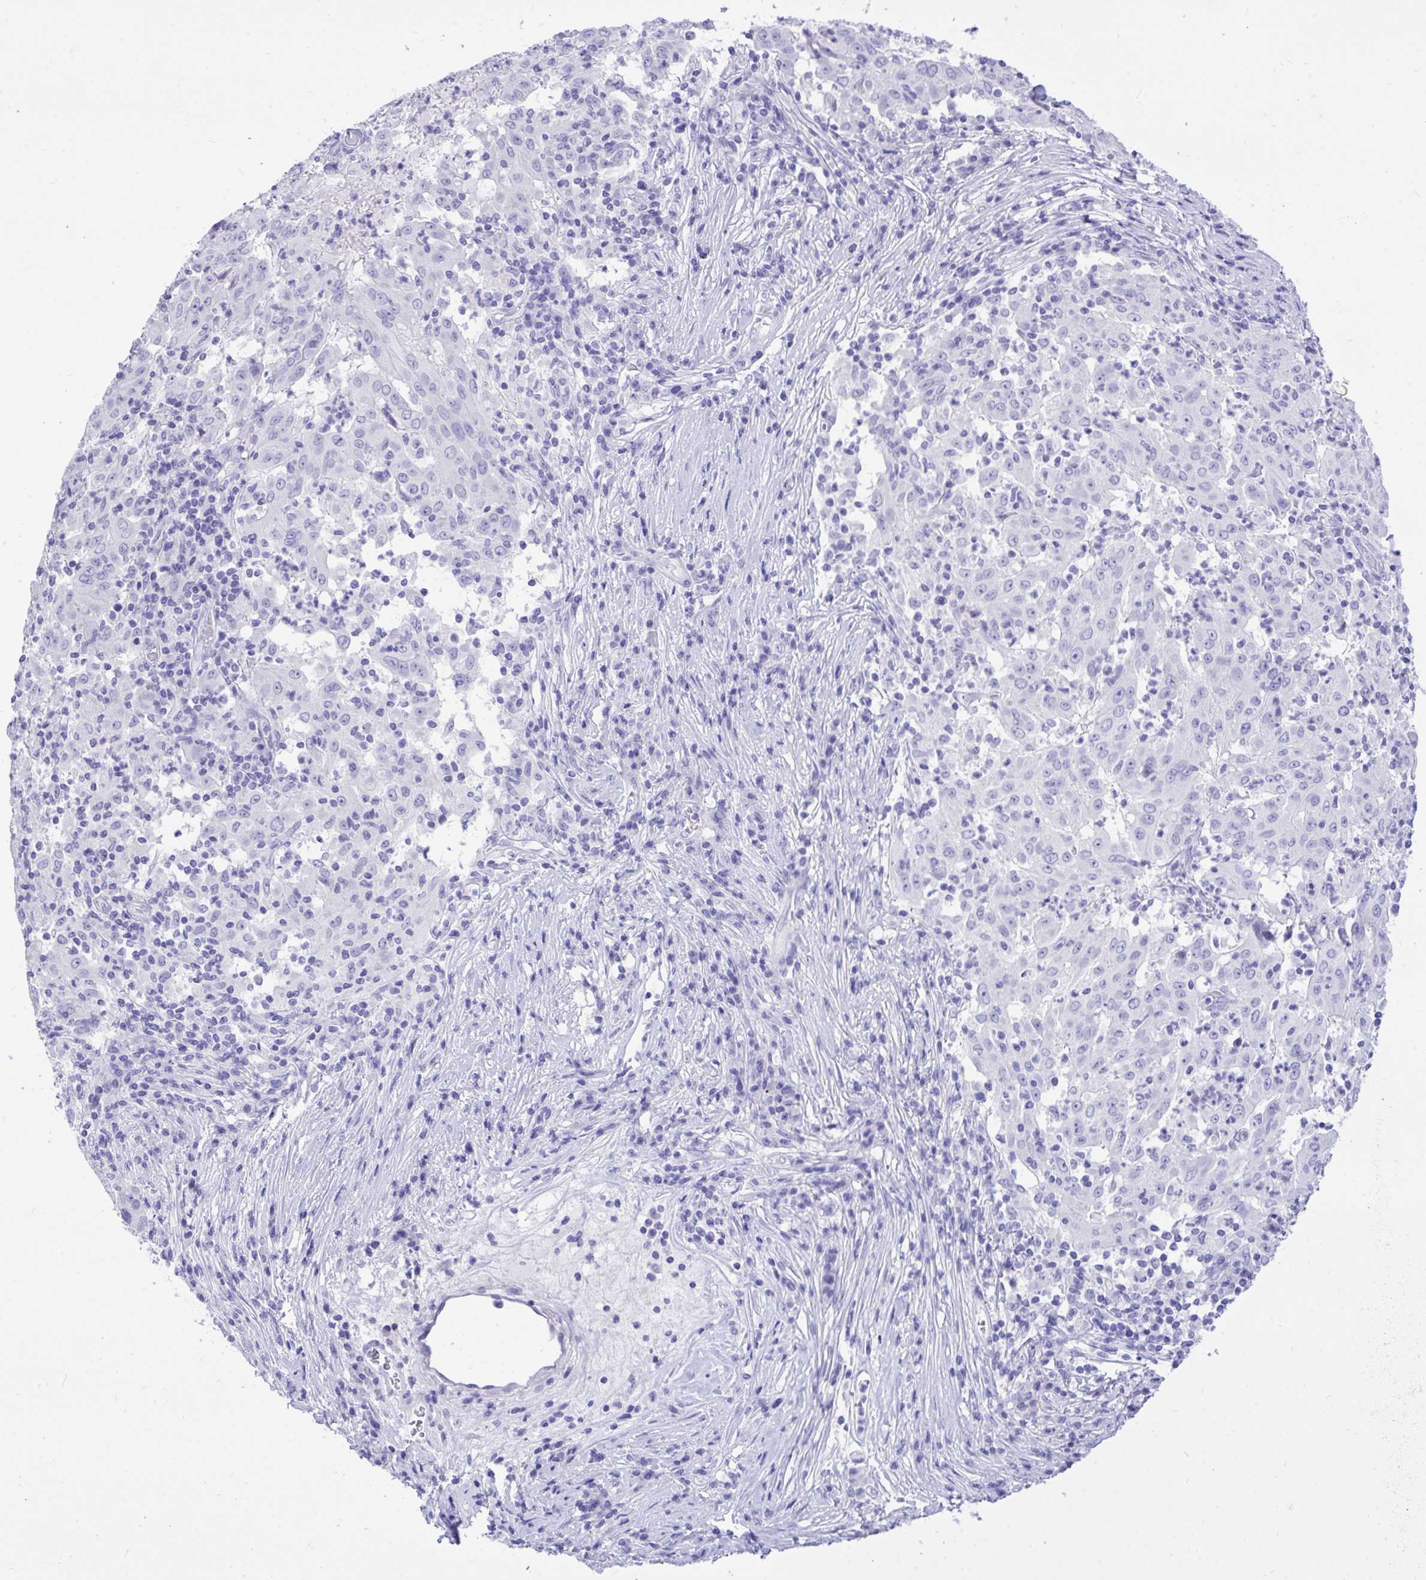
{"staining": {"intensity": "negative", "quantity": "none", "location": "none"}, "tissue": "pancreatic cancer", "cell_type": "Tumor cells", "image_type": "cancer", "snomed": [{"axis": "morphology", "description": "Adenocarcinoma, NOS"}, {"axis": "topography", "description": "Pancreas"}], "caption": "Immunohistochemical staining of pancreatic cancer reveals no significant expression in tumor cells.", "gene": "MON1A", "patient": {"sex": "male", "age": 63}}